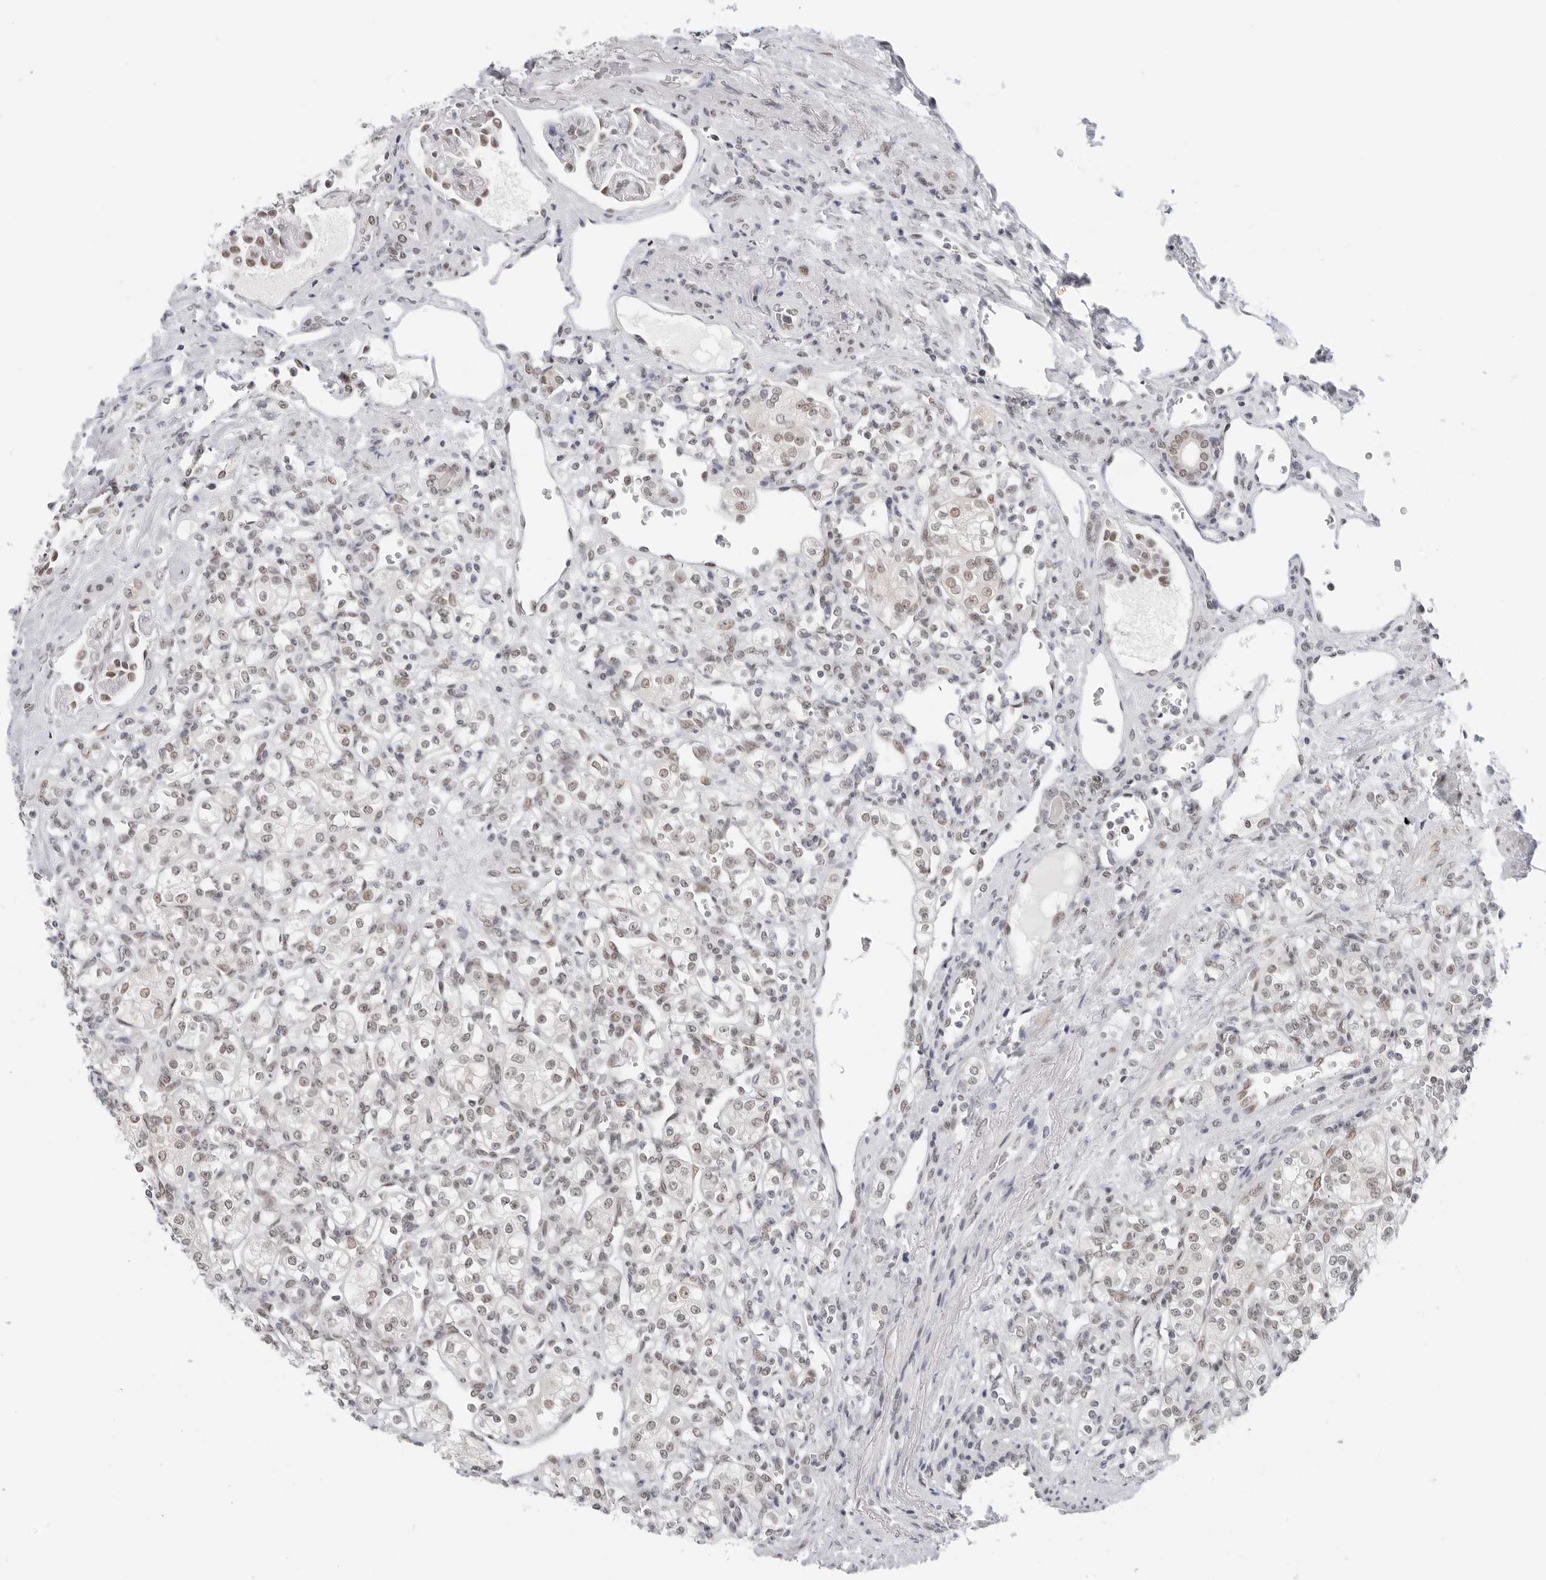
{"staining": {"intensity": "weak", "quantity": ">75%", "location": "nuclear"}, "tissue": "renal cancer", "cell_type": "Tumor cells", "image_type": "cancer", "snomed": [{"axis": "morphology", "description": "Adenocarcinoma, NOS"}, {"axis": "topography", "description": "Kidney"}], "caption": "Immunohistochemical staining of renal cancer exhibits low levels of weak nuclear expression in about >75% of tumor cells. Using DAB (3,3'-diaminobenzidine) (brown) and hematoxylin (blue) stains, captured at high magnification using brightfield microscopy.", "gene": "FOXK2", "patient": {"sex": "male", "age": 77}}